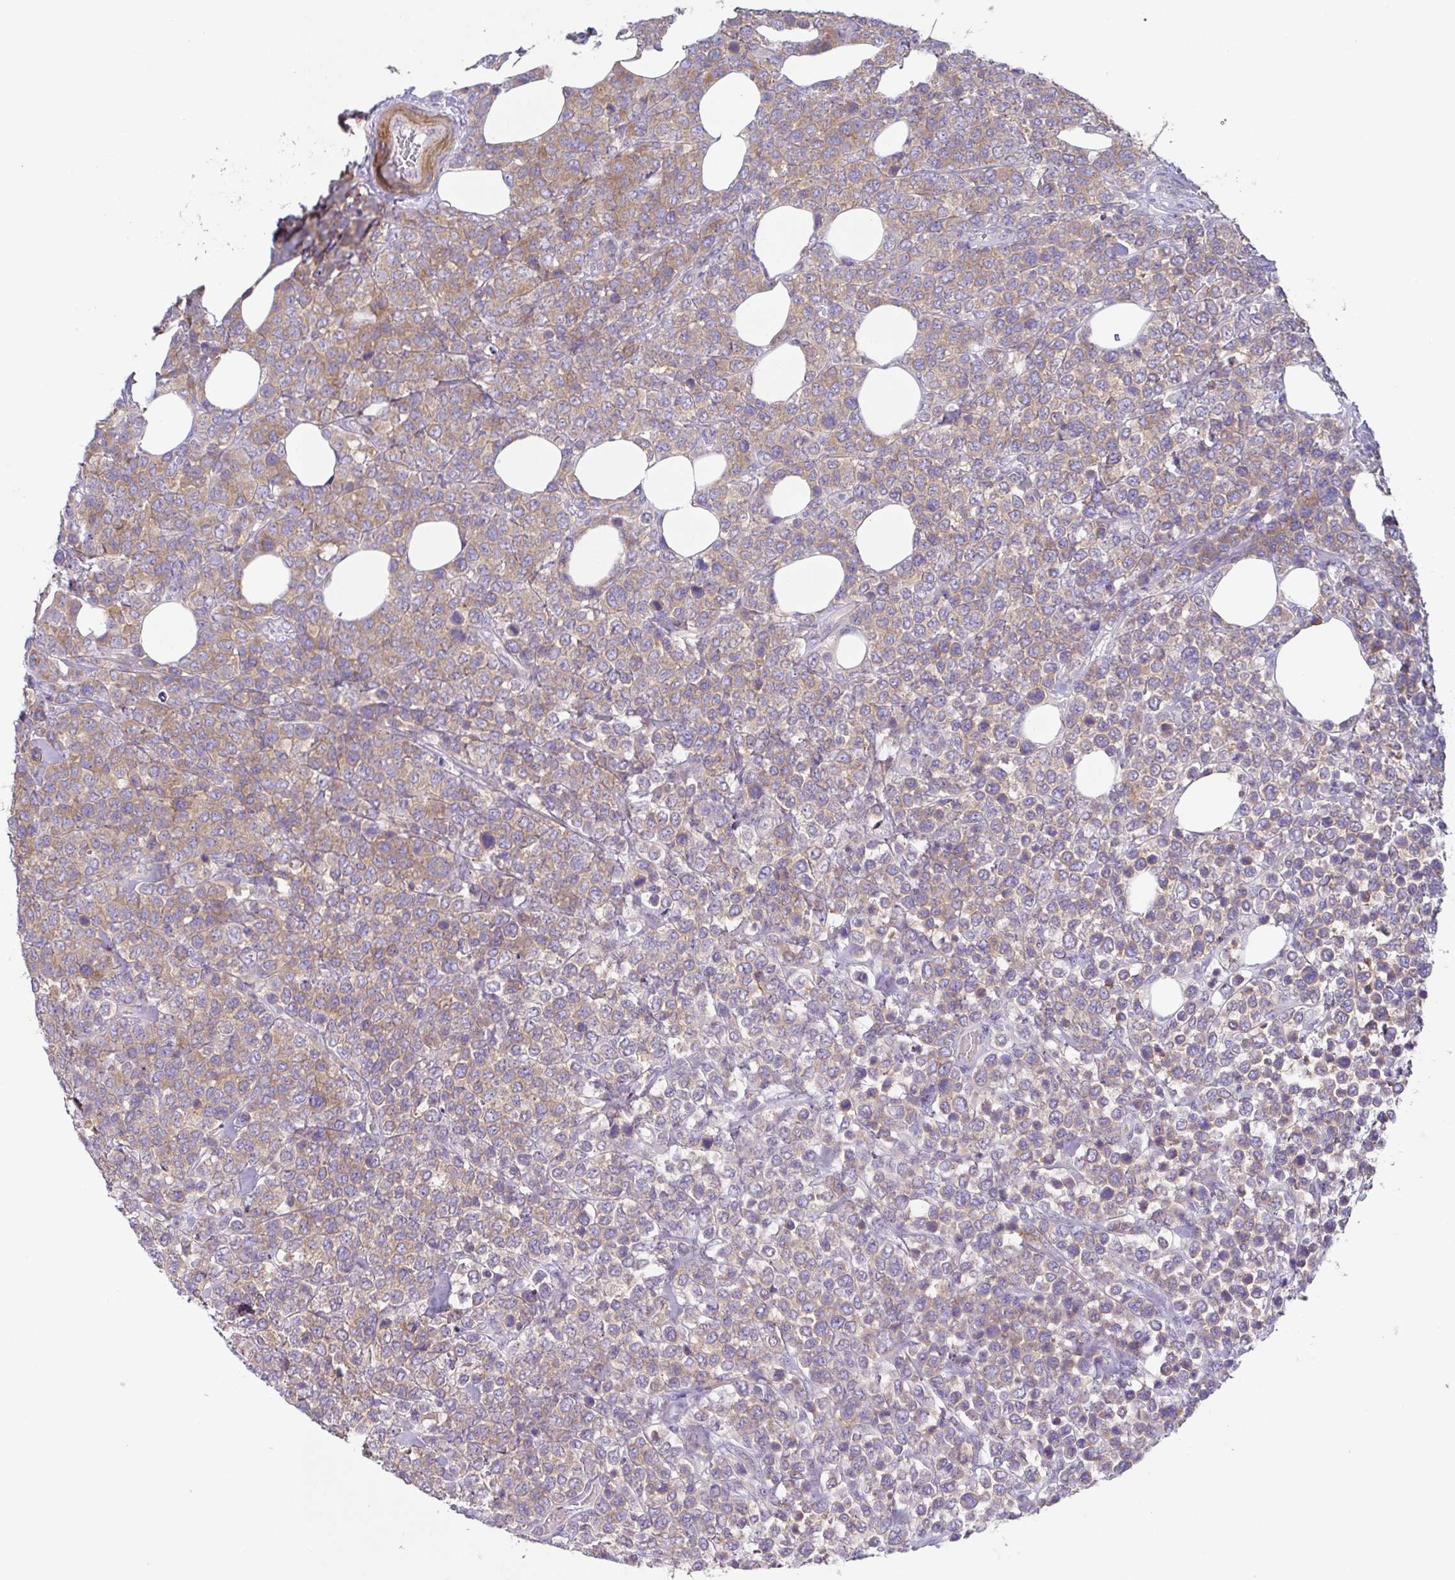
{"staining": {"intensity": "weak", "quantity": "25%-75%", "location": "cytoplasmic/membranous"}, "tissue": "lymphoma", "cell_type": "Tumor cells", "image_type": "cancer", "snomed": [{"axis": "morphology", "description": "Malignant lymphoma, non-Hodgkin's type, High grade"}, {"axis": "topography", "description": "Soft tissue"}], "caption": "Malignant lymphoma, non-Hodgkin's type (high-grade) stained with a protein marker reveals weak staining in tumor cells.", "gene": "CFAP97D1", "patient": {"sex": "female", "age": 56}}